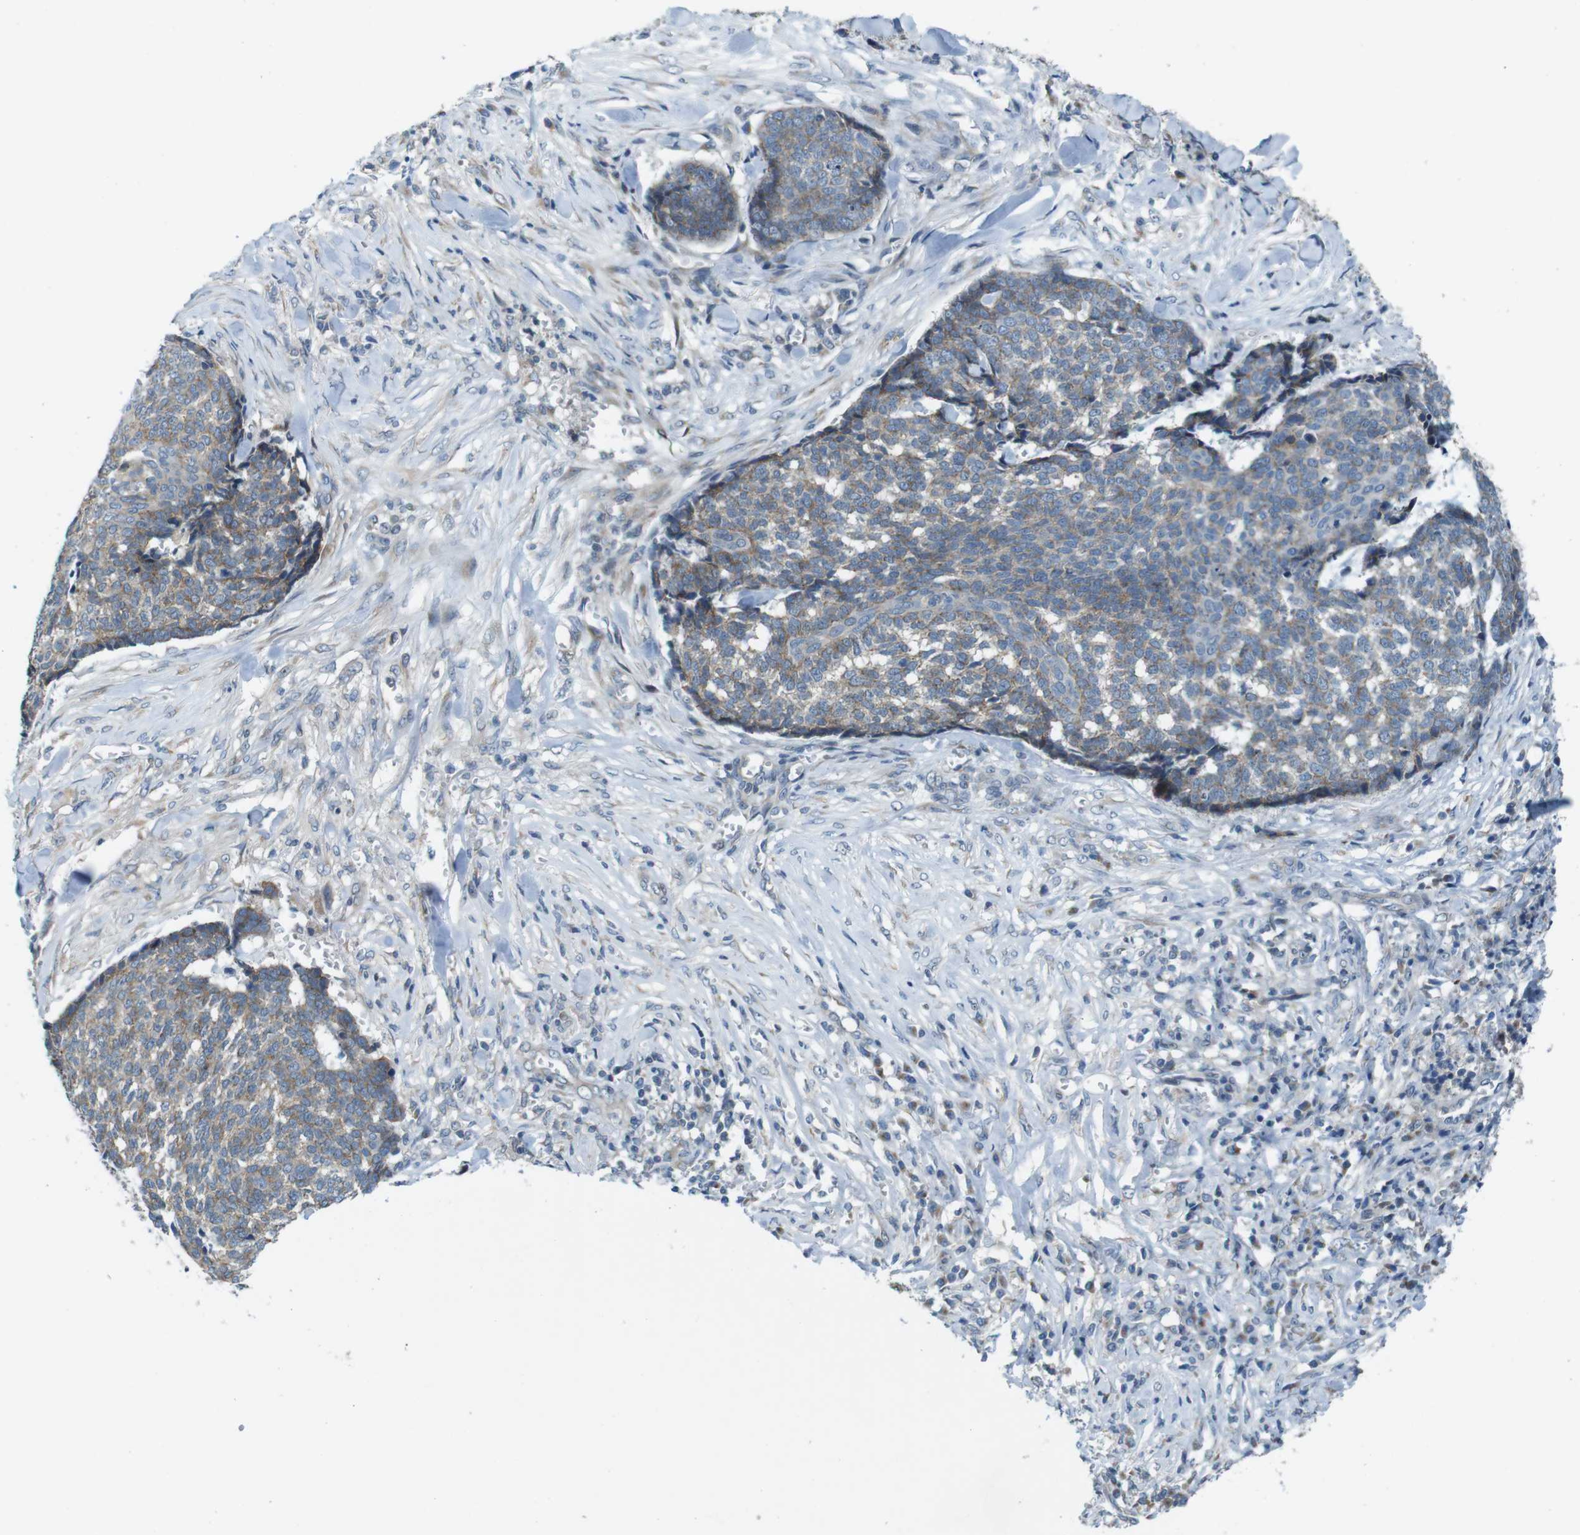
{"staining": {"intensity": "weak", "quantity": ">75%", "location": "cytoplasmic/membranous"}, "tissue": "skin cancer", "cell_type": "Tumor cells", "image_type": "cancer", "snomed": [{"axis": "morphology", "description": "Basal cell carcinoma"}, {"axis": "topography", "description": "Skin"}], "caption": "Immunohistochemistry of human basal cell carcinoma (skin) exhibits low levels of weak cytoplasmic/membranous positivity in approximately >75% of tumor cells. Using DAB (3,3'-diaminobenzidine) (brown) and hematoxylin (blue) stains, captured at high magnification using brightfield microscopy.", "gene": "SKI", "patient": {"sex": "male", "age": 84}}